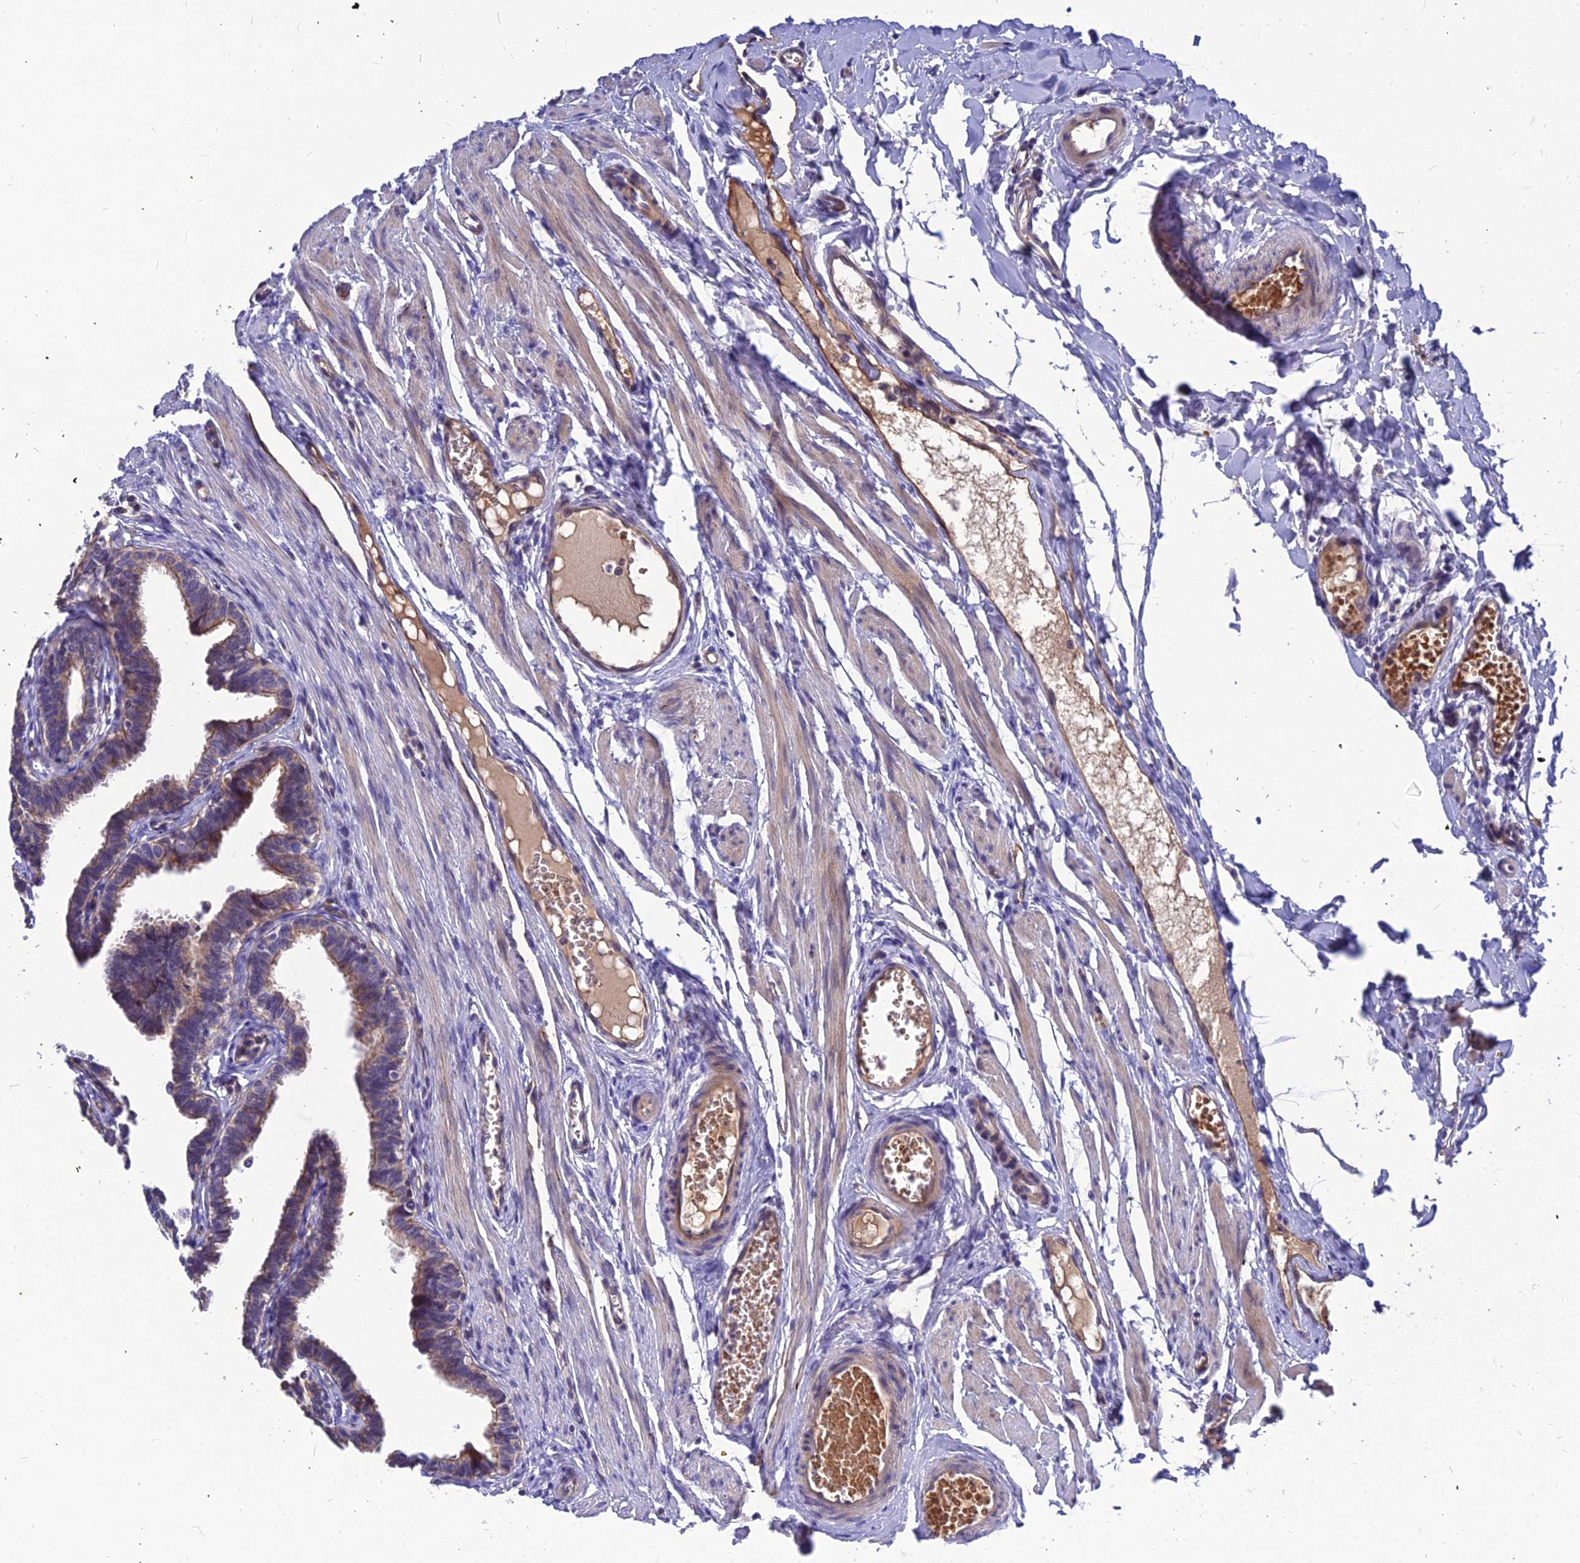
{"staining": {"intensity": "moderate", "quantity": "25%-75%", "location": "cytoplasmic/membranous"}, "tissue": "fallopian tube", "cell_type": "Glandular cells", "image_type": "normal", "snomed": [{"axis": "morphology", "description": "Normal tissue, NOS"}, {"axis": "topography", "description": "Fallopian tube"}, {"axis": "topography", "description": "Ovary"}], "caption": "Immunohistochemical staining of normal human fallopian tube exhibits moderate cytoplasmic/membranous protein expression in approximately 25%-75% of glandular cells.", "gene": "DMRTA1", "patient": {"sex": "female", "age": 23}}